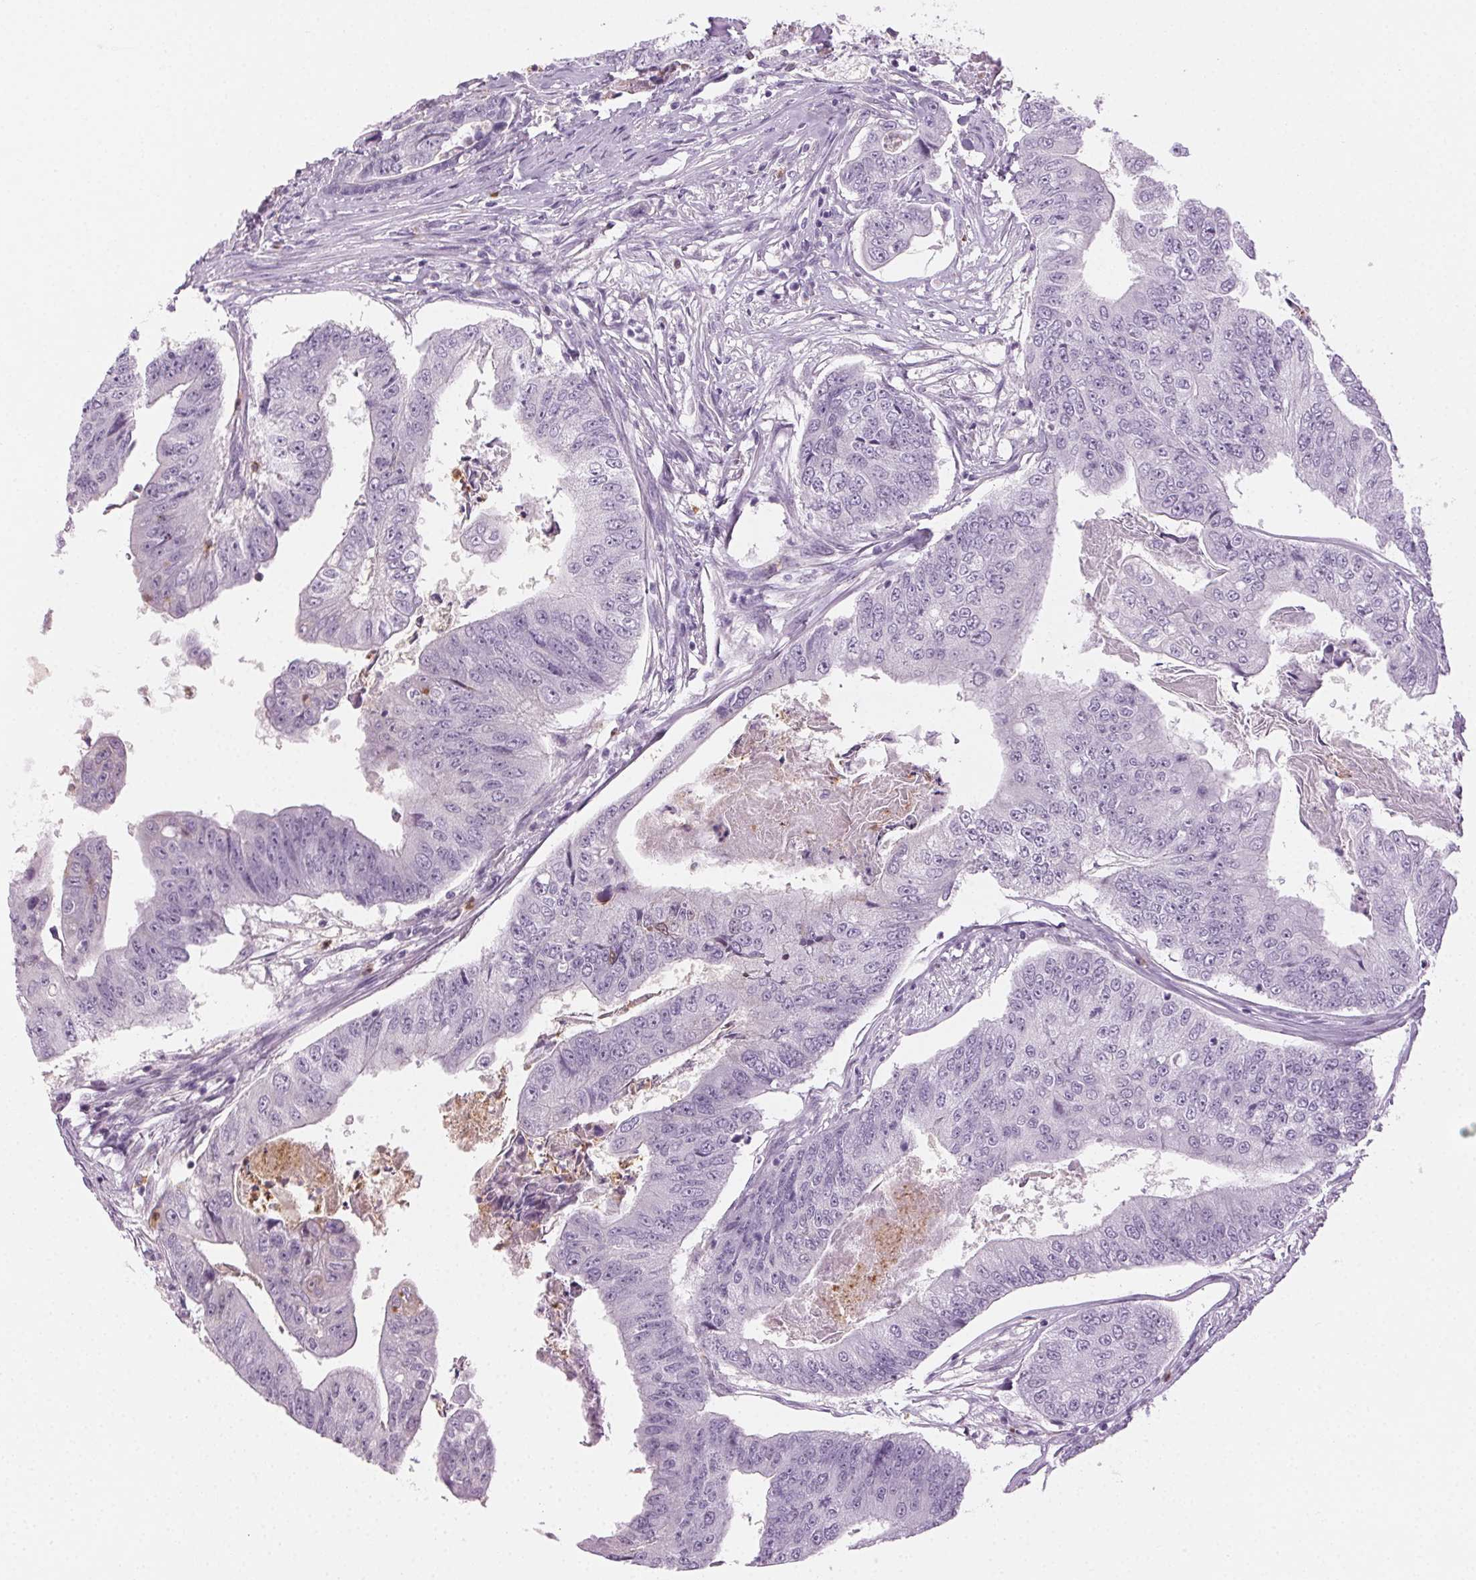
{"staining": {"intensity": "negative", "quantity": "none", "location": "none"}, "tissue": "colorectal cancer", "cell_type": "Tumor cells", "image_type": "cancer", "snomed": [{"axis": "morphology", "description": "Adenocarcinoma, NOS"}, {"axis": "topography", "description": "Colon"}], "caption": "Adenocarcinoma (colorectal) stained for a protein using IHC demonstrates no staining tumor cells.", "gene": "MPO", "patient": {"sex": "female", "age": 67}}